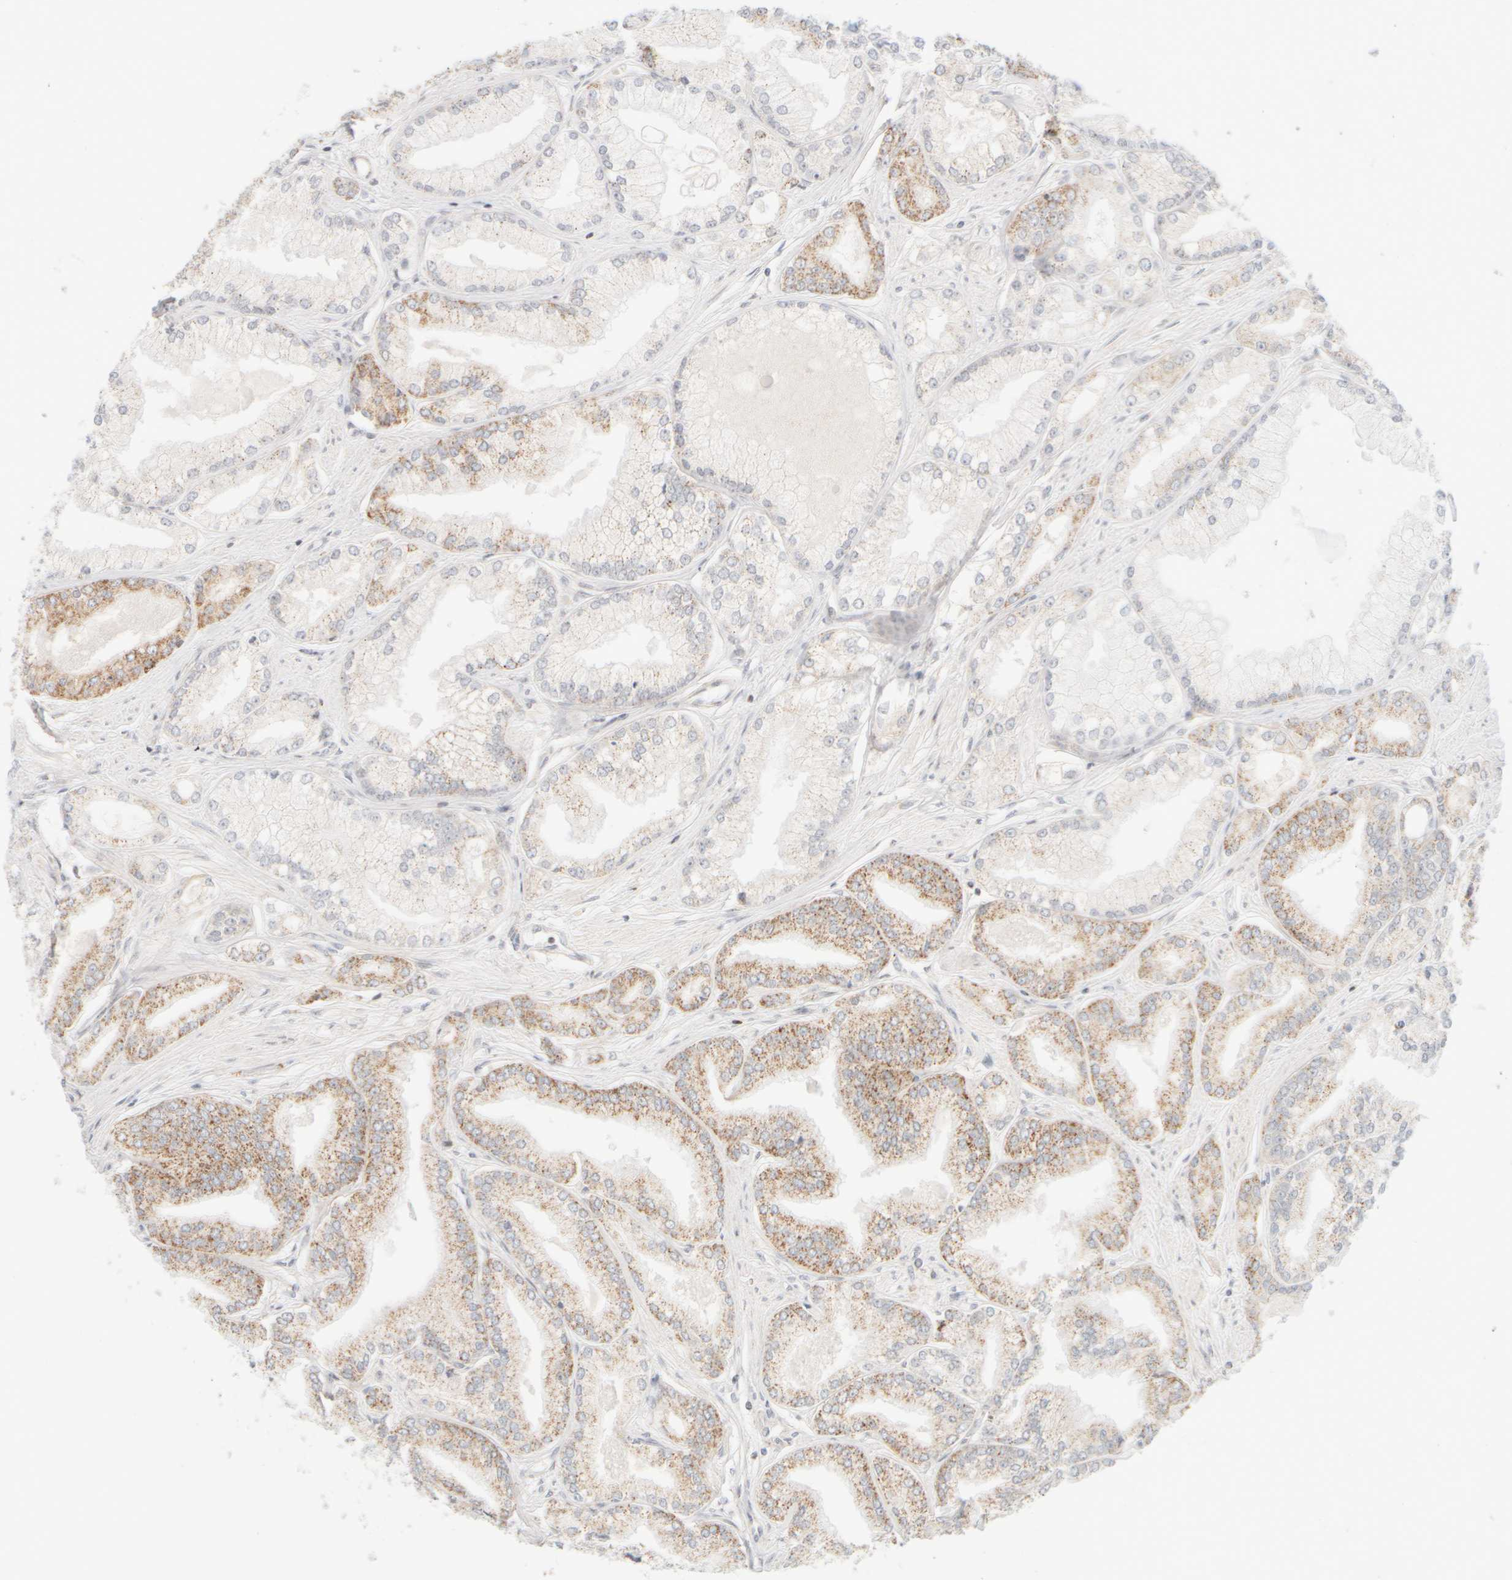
{"staining": {"intensity": "weak", "quantity": ">75%", "location": "cytoplasmic/membranous"}, "tissue": "prostate cancer", "cell_type": "Tumor cells", "image_type": "cancer", "snomed": [{"axis": "morphology", "description": "Adenocarcinoma, Low grade"}, {"axis": "topography", "description": "Prostate"}], "caption": "About >75% of tumor cells in prostate cancer (low-grade adenocarcinoma) exhibit weak cytoplasmic/membranous protein expression as visualized by brown immunohistochemical staining.", "gene": "PPM1K", "patient": {"sex": "male", "age": 52}}